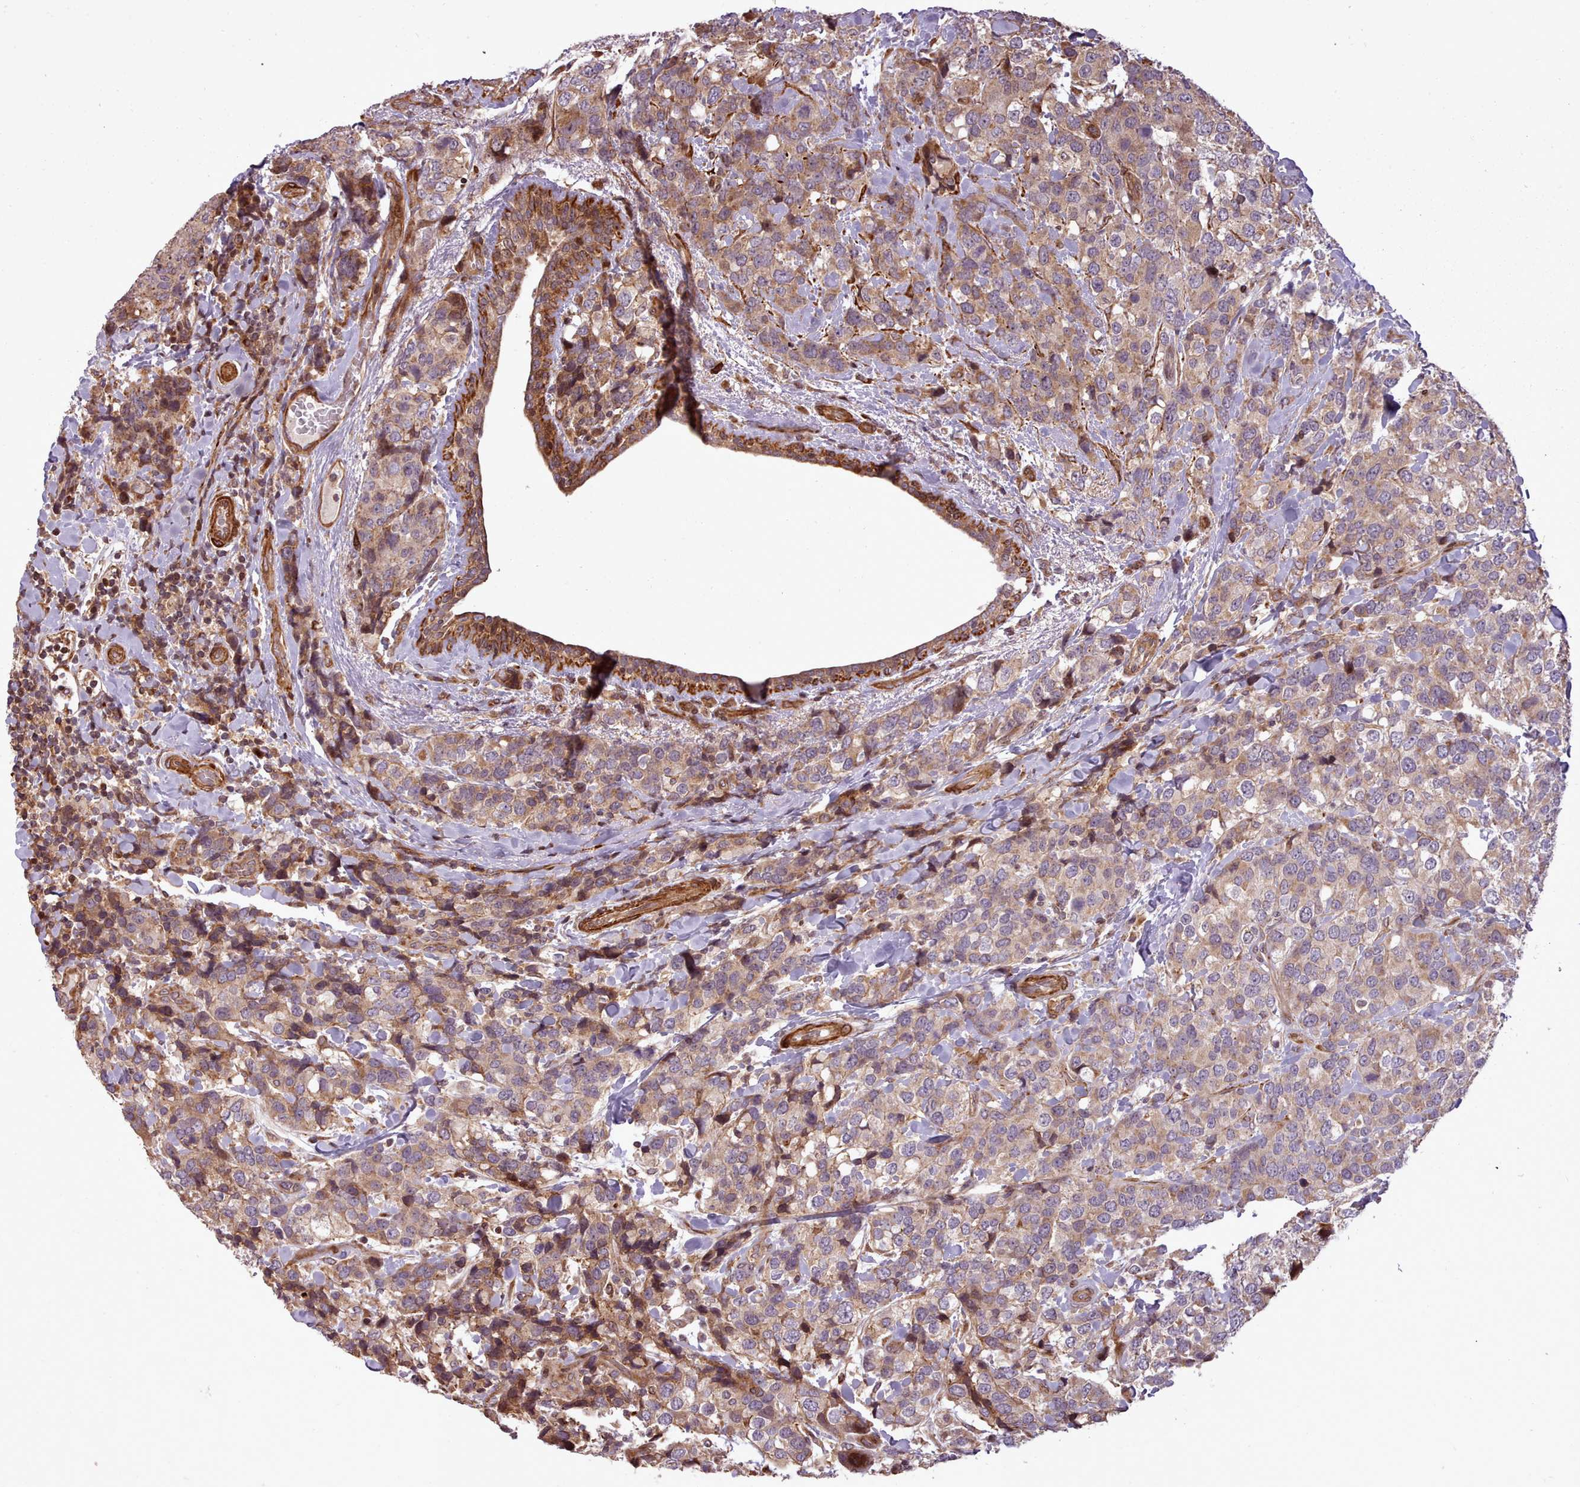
{"staining": {"intensity": "moderate", "quantity": ">75%", "location": "cytoplasmic/membranous"}, "tissue": "breast cancer", "cell_type": "Tumor cells", "image_type": "cancer", "snomed": [{"axis": "morphology", "description": "Lobular carcinoma"}, {"axis": "topography", "description": "Breast"}], "caption": "A medium amount of moderate cytoplasmic/membranous staining is appreciated in approximately >75% of tumor cells in breast cancer tissue.", "gene": "NLRP7", "patient": {"sex": "female", "age": 59}}